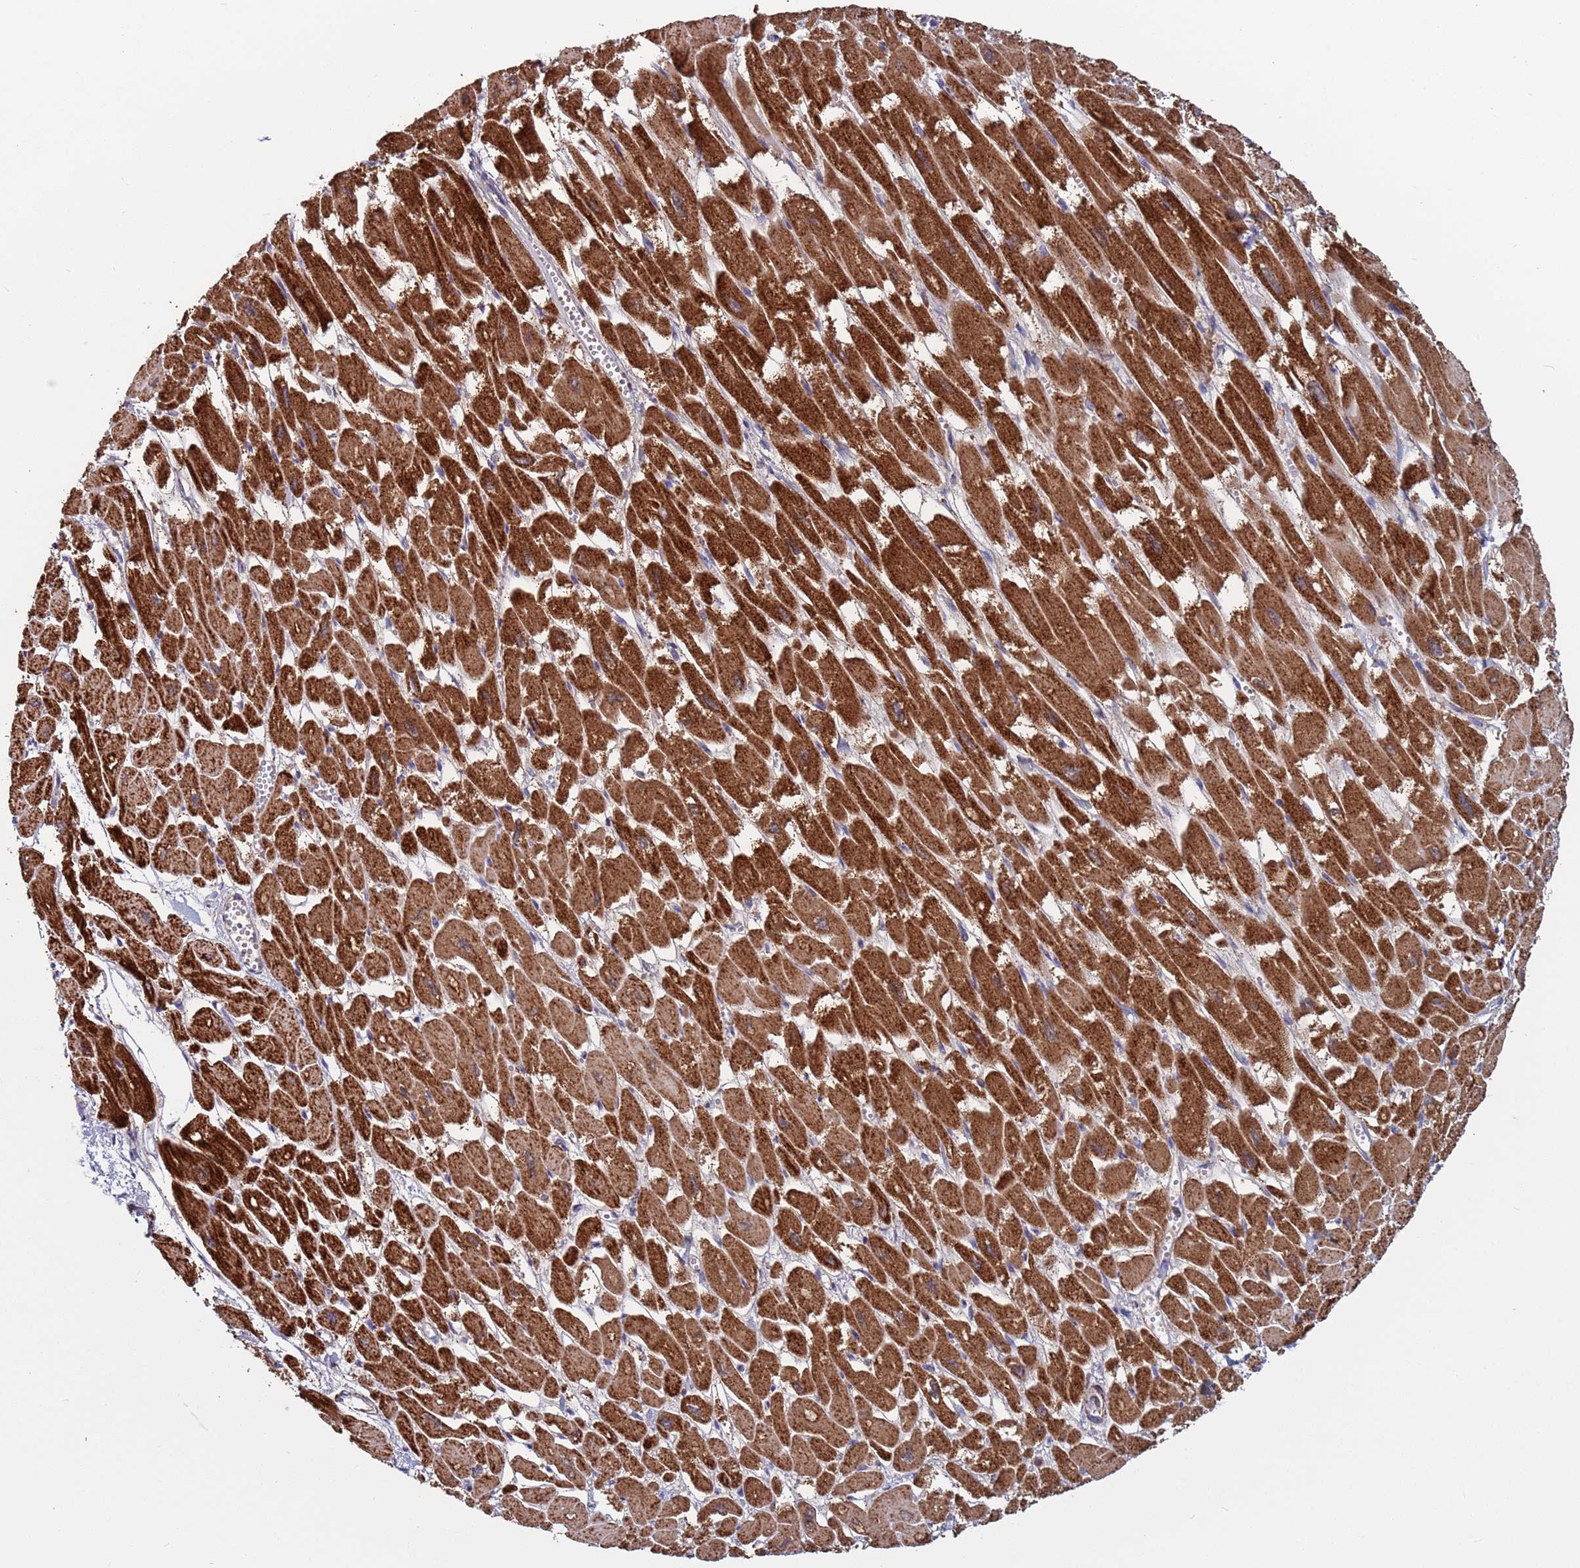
{"staining": {"intensity": "strong", "quantity": ">75%", "location": "cytoplasmic/membranous"}, "tissue": "heart muscle", "cell_type": "Cardiomyocytes", "image_type": "normal", "snomed": [{"axis": "morphology", "description": "Normal tissue, NOS"}, {"axis": "topography", "description": "Heart"}], "caption": "The histopathology image displays staining of unremarkable heart muscle, revealing strong cytoplasmic/membranous protein staining (brown color) within cardiomyocytes. The staining was performed using DAB, with brown indicating positive protein expression. Nuclei are stained blue with hematoxylin.", "gene": "ZBTB39", "patient": {"sex": "male", "age": 54}}